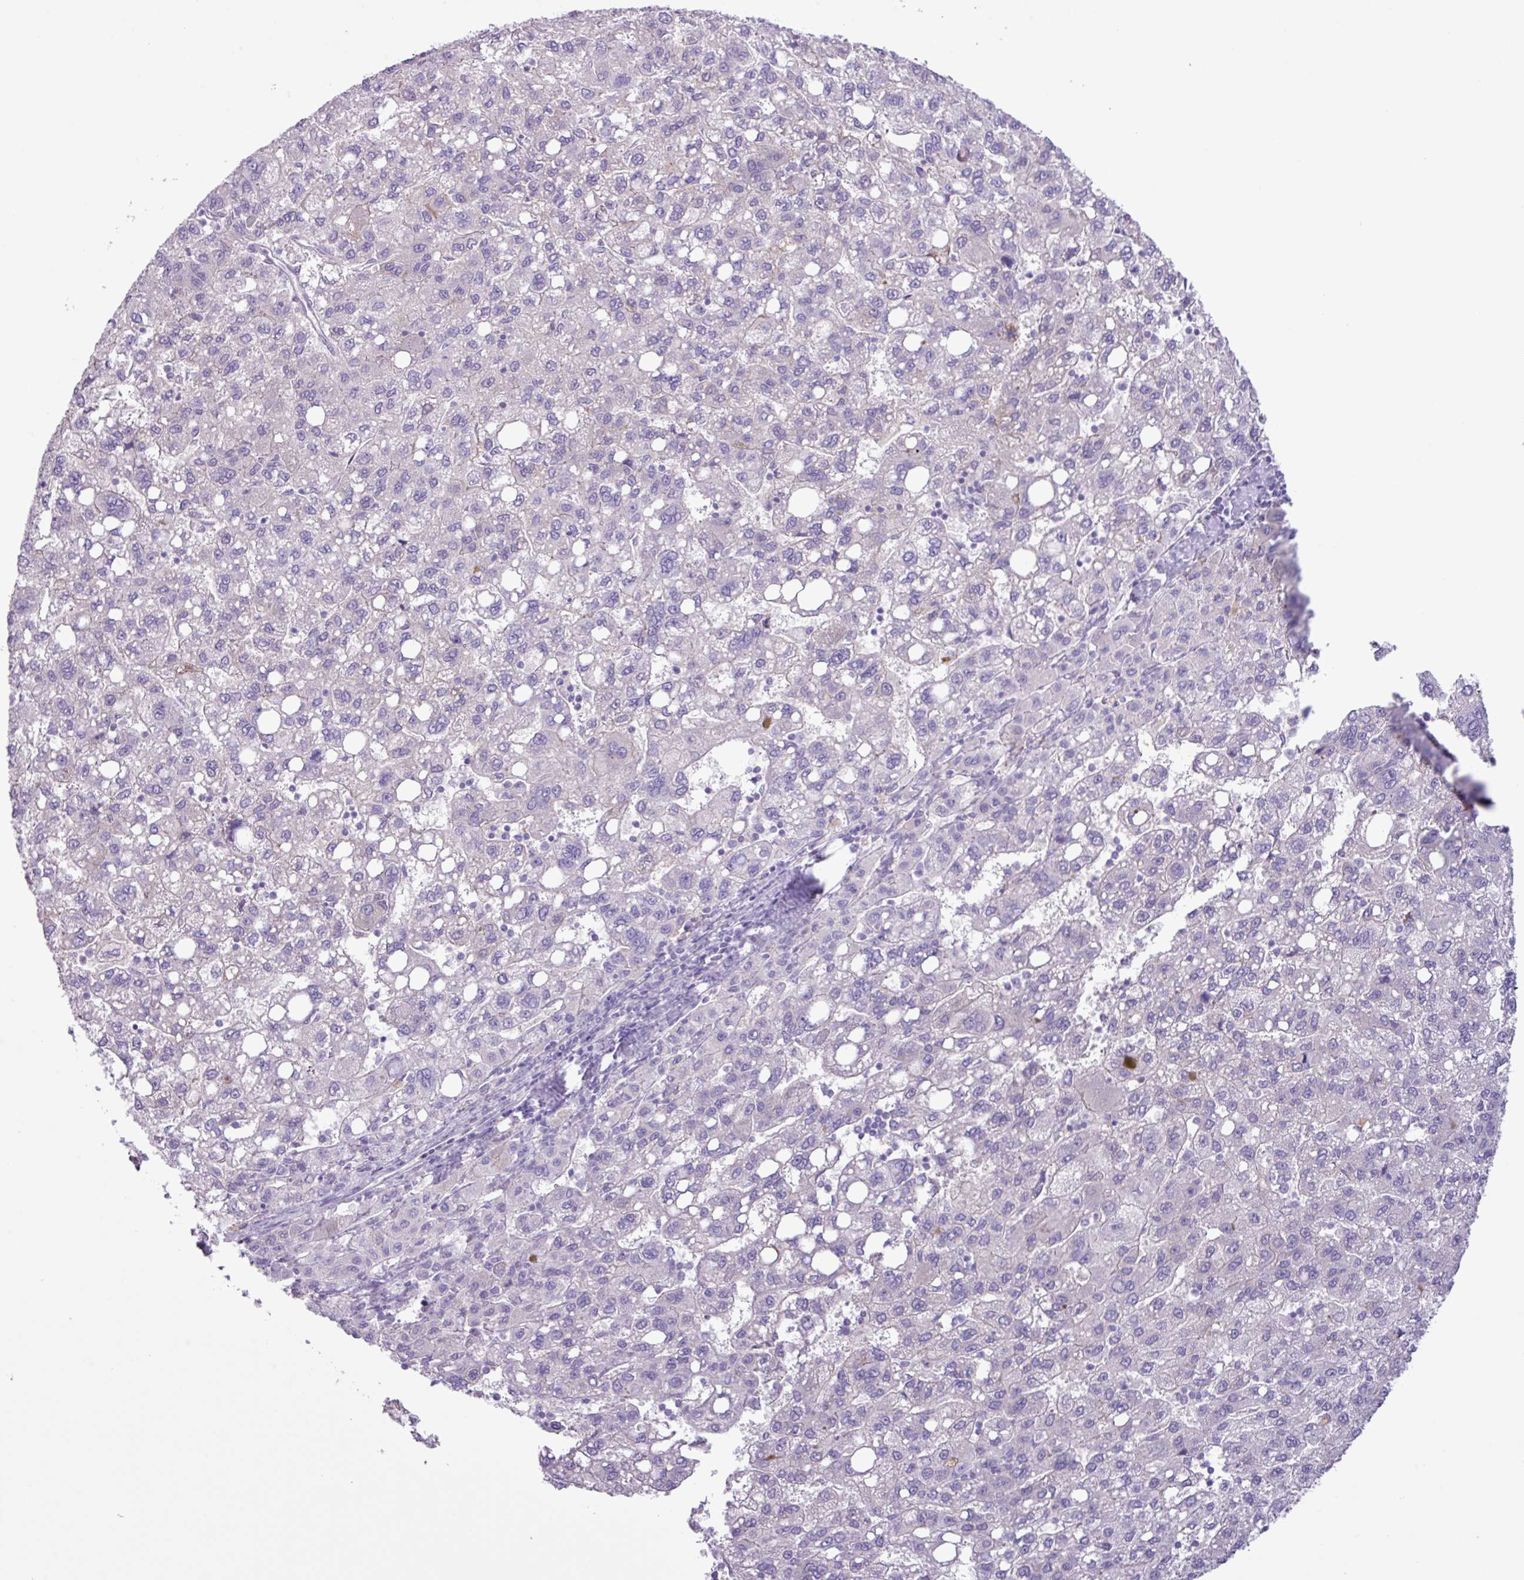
{"staining": {"intensity": "negative", "quantity": "none", "location": "none"}, "tissue": "liver cancer", "cell_type": "Tumor cells", "image_type": "cancer", "snomed": [{"axis": "morphology", "description": "Carcinoma, Hepatocellular, NOS"}, {"axis": "topography", "description": "Liver"}], "caption": "This is an immunohistochemistry (IHC) photomicrograph of human liver cancer. There is no positivity in tumor cells.", "gene": "CYSTM1", "patient": {"sex": "female", "age": 82}}